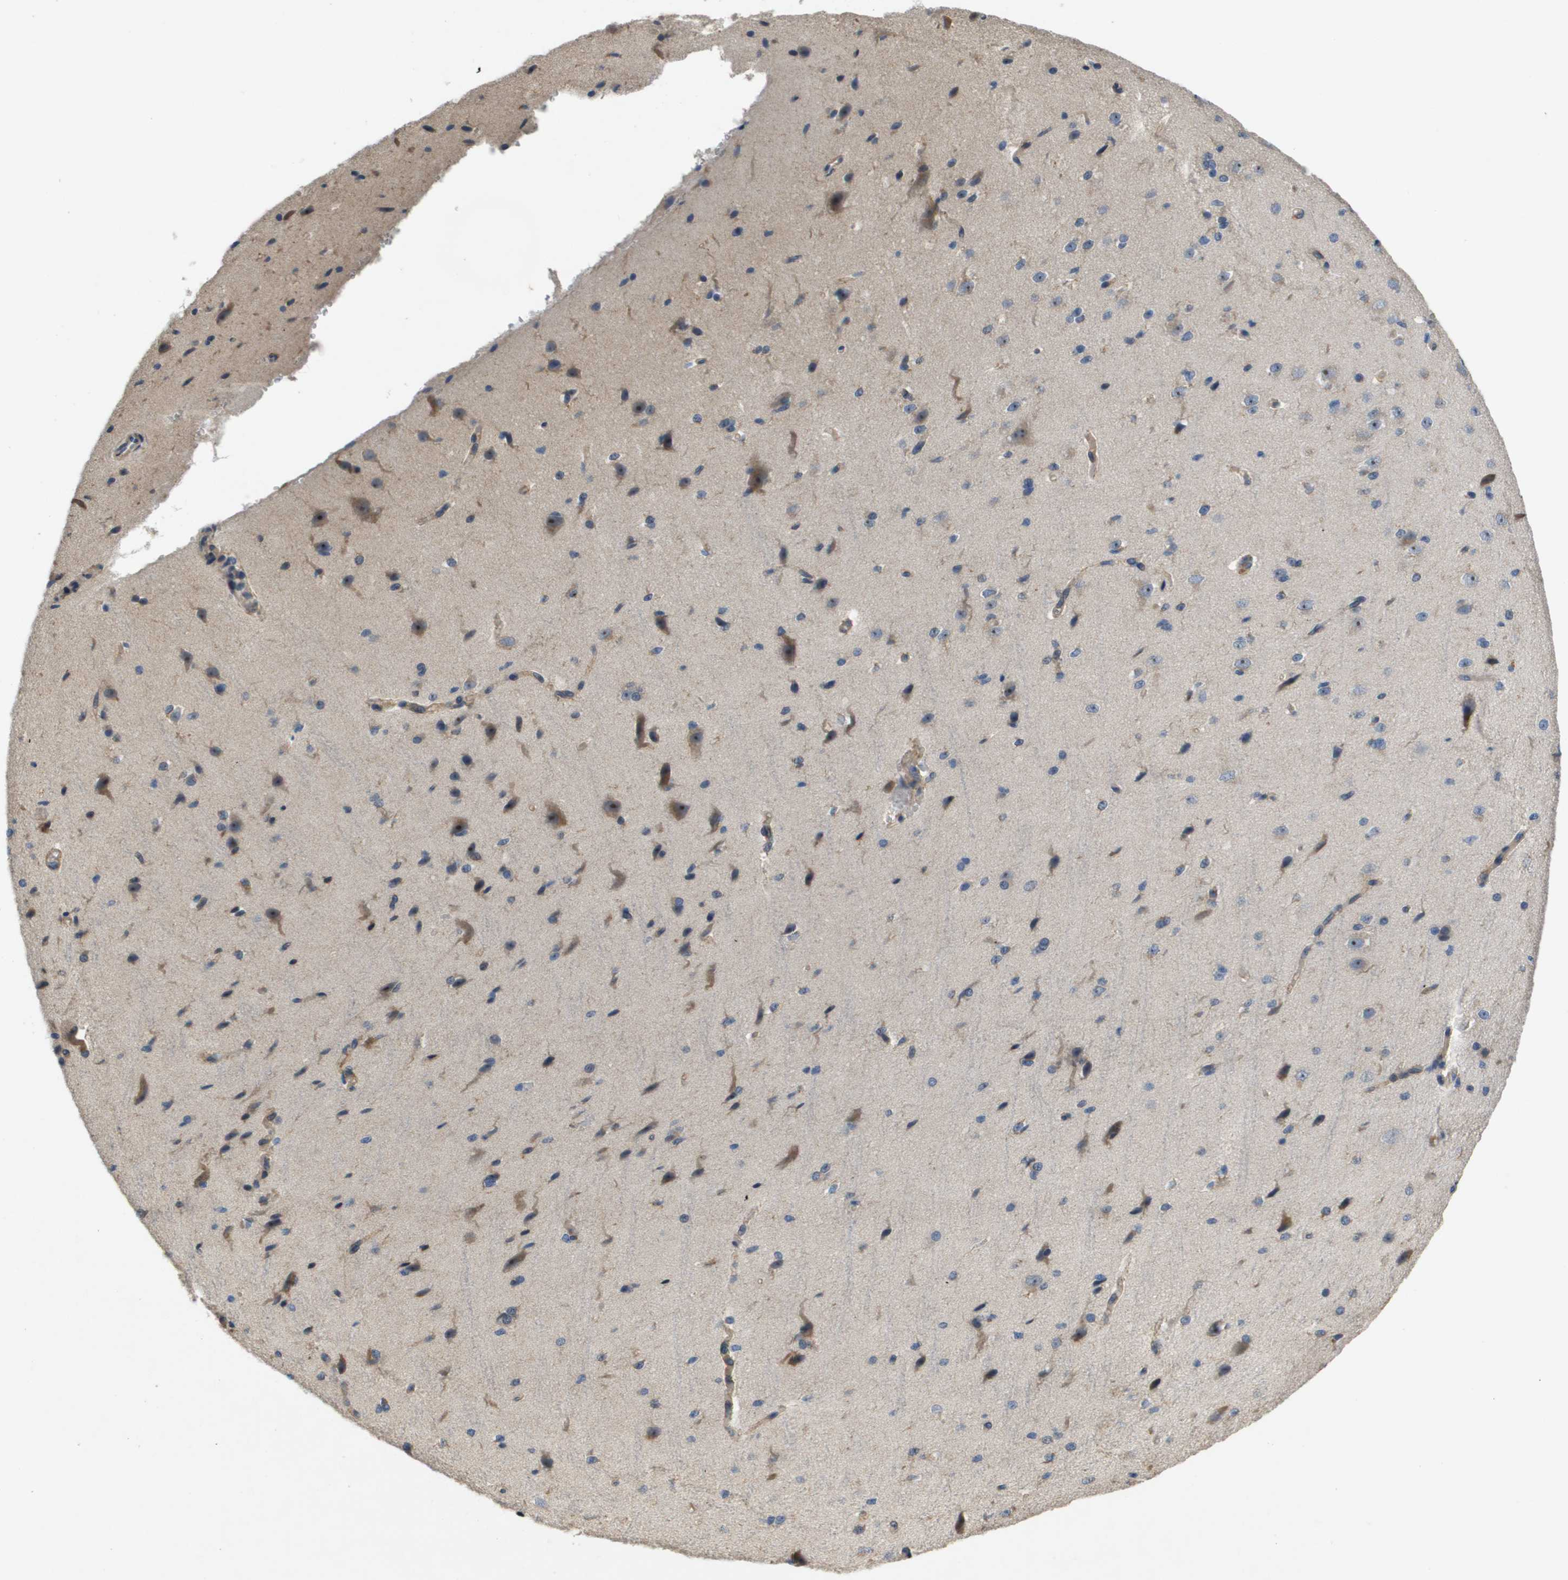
{"staining": {"intensity": "negative", "quantity": "none", "location": "none"}, "tissue": "cerebral cortex", "cell_type": "Endothelial cells", "image_type": "normal", "snomed": [{"axis": "morphology", "description": "Normal tissue, NOS"}, {"axis": "morphology", "description": "Developmental malformation"}, {"axis": "topography", "description": "Cerebral cortex"}], "caption": "Endothelial cells show no significant protein expression in normal cerebral cortex. (Immunohistochemistry (ihc), brightfield microscopy, high magnification).", "gene": "B3GNT5", "patient": {"sex": "female", "age": 30}}